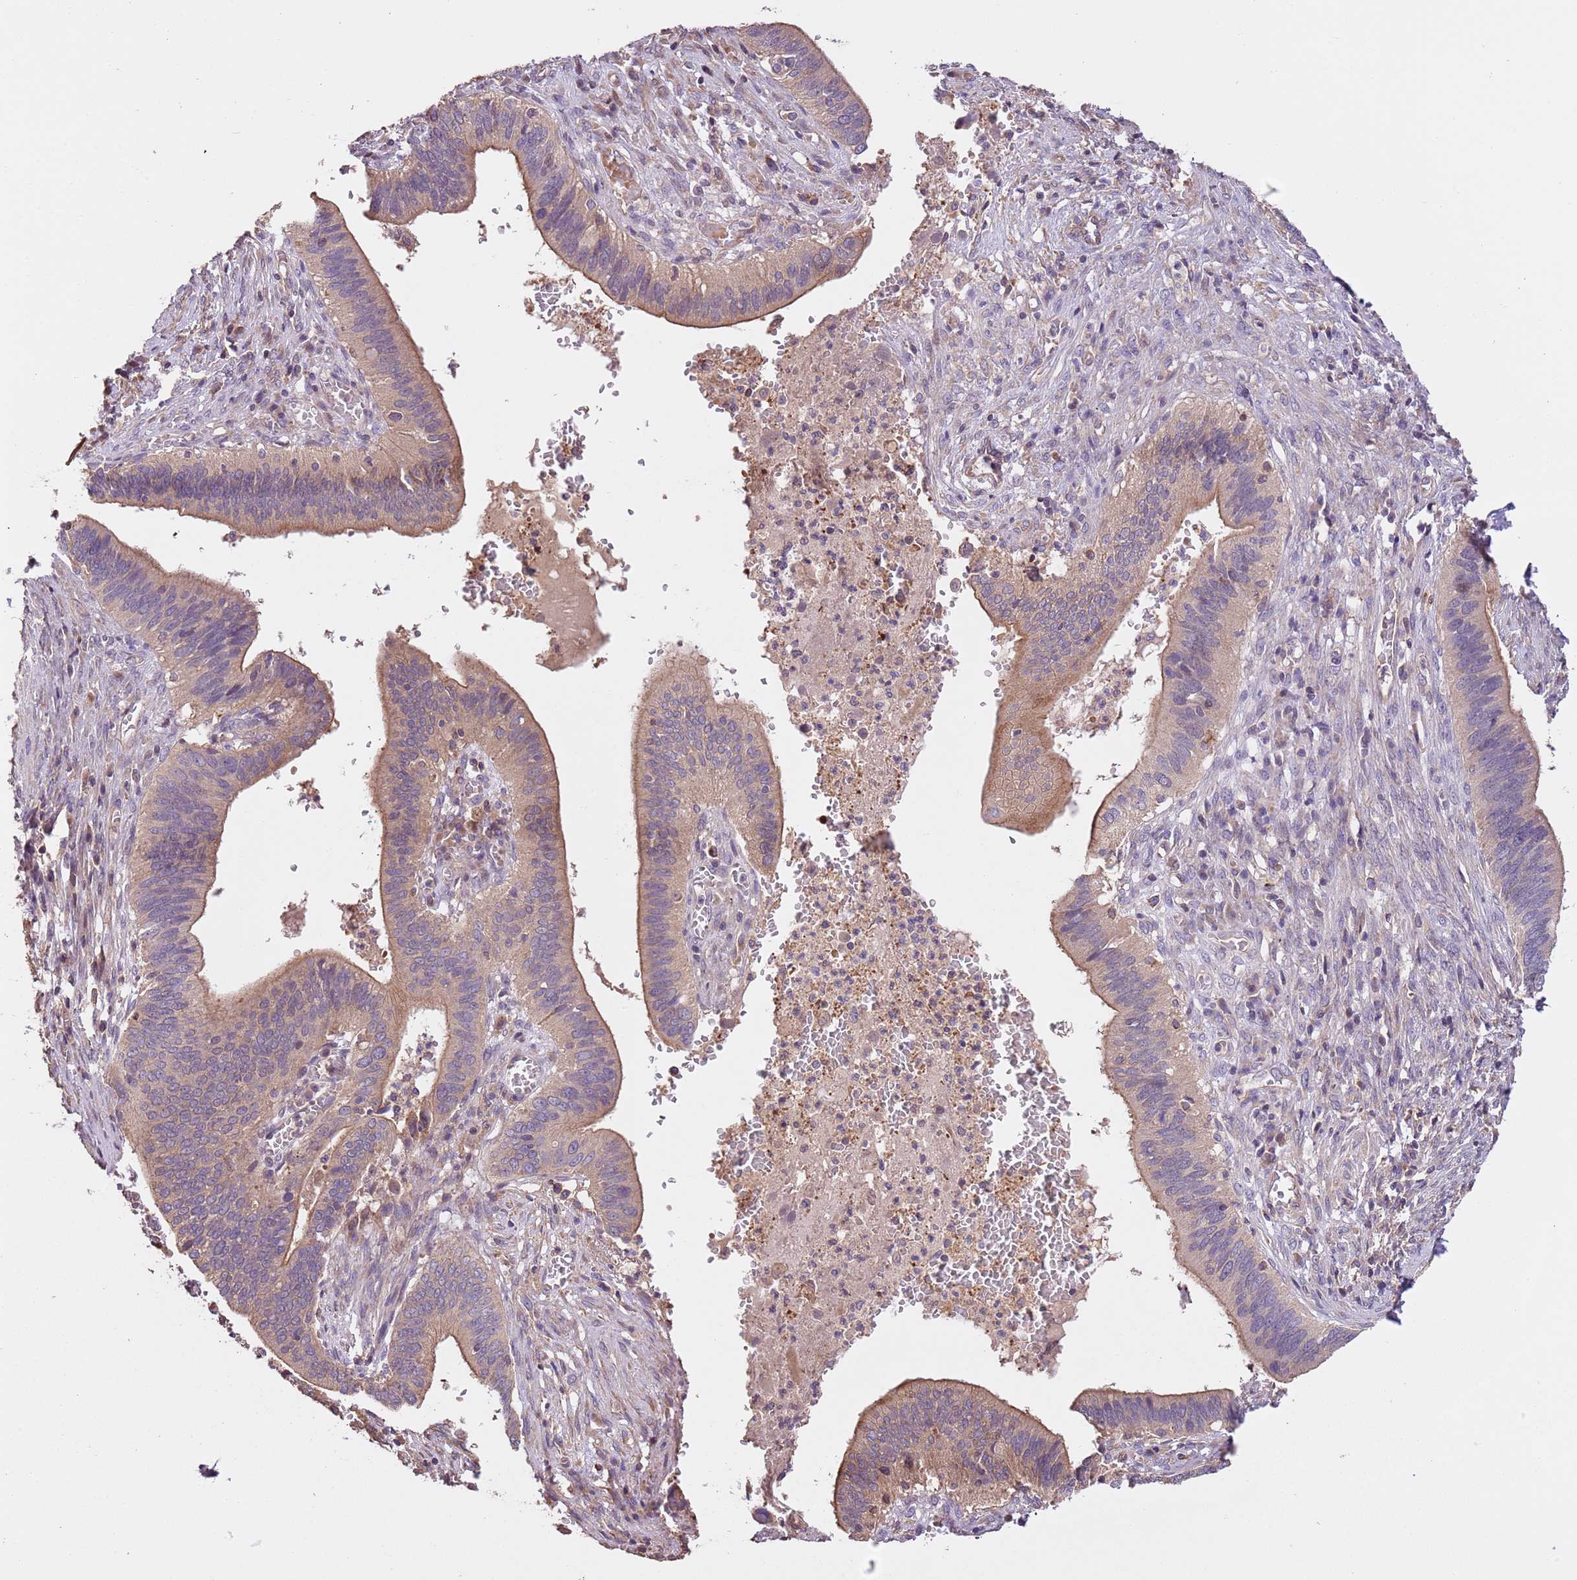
{"staining": {"intensity": "weak", "quantity": ">75%", "location": "cytoplasmic/membranous"}, "tissue": "cervical cancer", "cell_type": "Tumor cells", "image_type": "cancer", "snomed": [{"axis": "morphology", "description": "Adenocarcinoma, NOS"}, {"axis": "topography", "description": "Cervix"}], "caption": "Immunohistochemical staining of cervical cancer exhibits low levels of weak cytoplasmic/membranous protein expression in approximately >75% of tumor cells.", "gene": "FAM89B", "patient": {"sex": "female", "age": 42}}